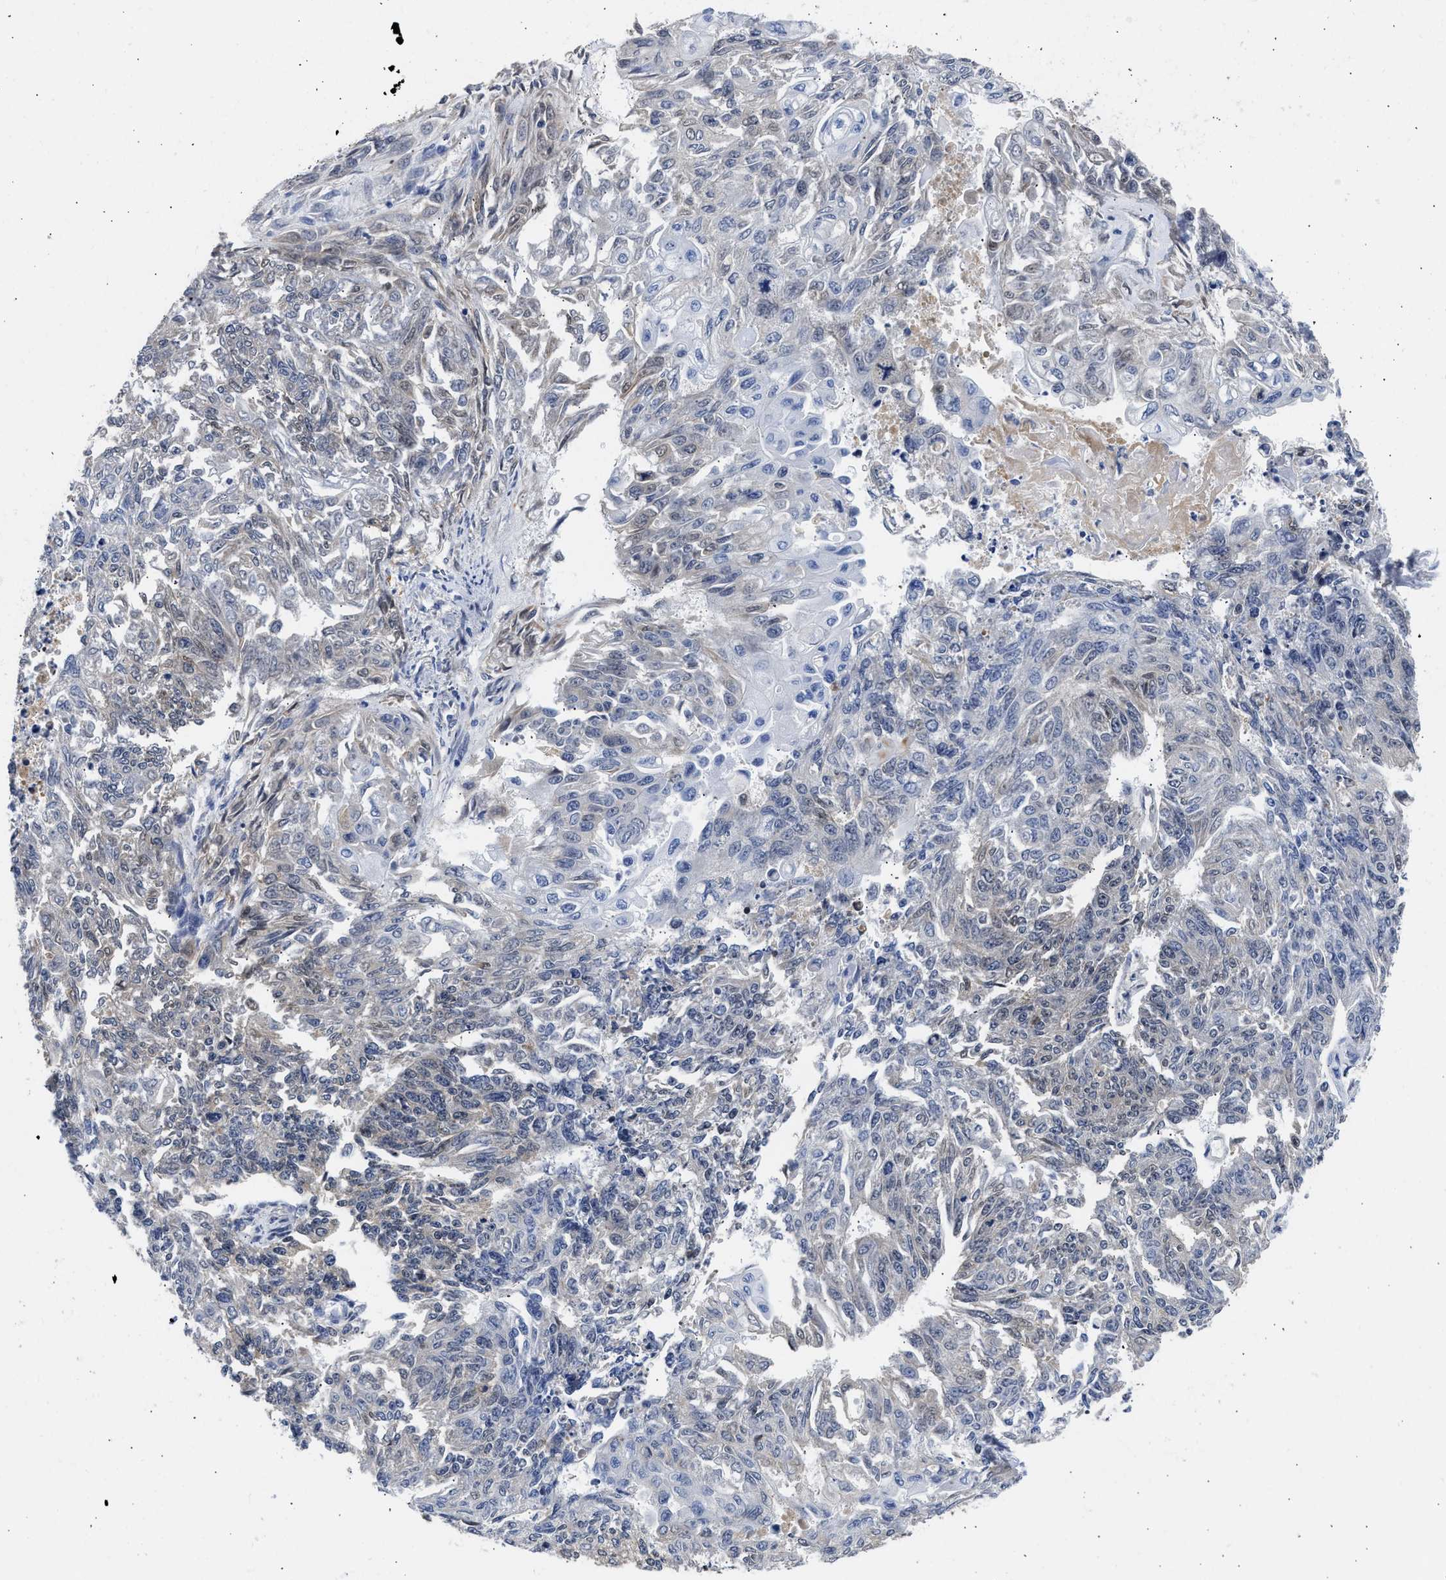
{"staining": {"intensity": "negative", "quantity": "none", "location": "none"}, "tissue": "endometrial cancer", "cell_type": "Tumor cells", "image_type": "cancer", "snomed": [{"axis": "morphology", "description": "Adenocarcinoma, NOS"}, {"axis": "topography", "description": "Endometrium"}], "caption": "Tumor cells show no significant protein positivity in endometrial adenocarcinoma.", "gene": "XPO5", "patient": {"sex": "female", "age": 32}}